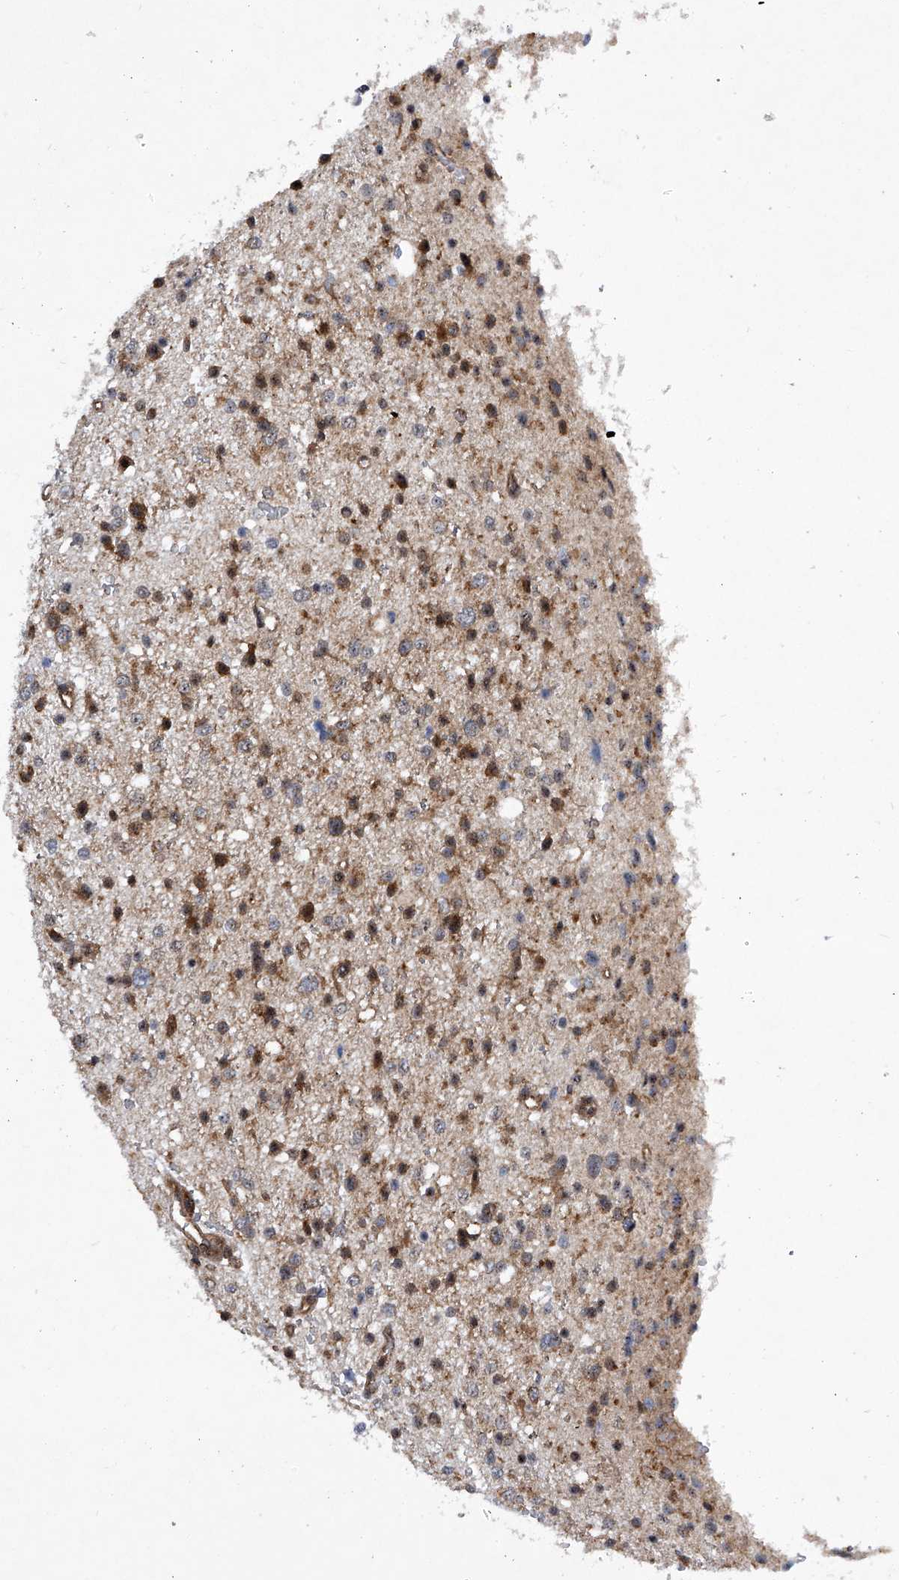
{"staining": {"intensity": "moderate", "quantity": ">75%", "location": "cytoplasmic/membranous"}, "tissue": "glioma", "cell_type": "Tumor cells", "image_type": "cancer", "snomed": [{"axis": "morphology", "description": "Glioma, malignant, Low grade"}, {"axis": "topography", "description": "Brain"}], "caption": "Glioma was stained to show a protein in brown. There is medium levels of moderate cytoplasmic/membranous positivity in approximately >75% of tumor cells. Using DAB (3,3'-diaminobenzidine) (brown) and hematoxylin (blue) stains, captured at high magnification using brightfield microscopy.", "gene": "CISH", "patient": {"sex": "female", "age": 37}}